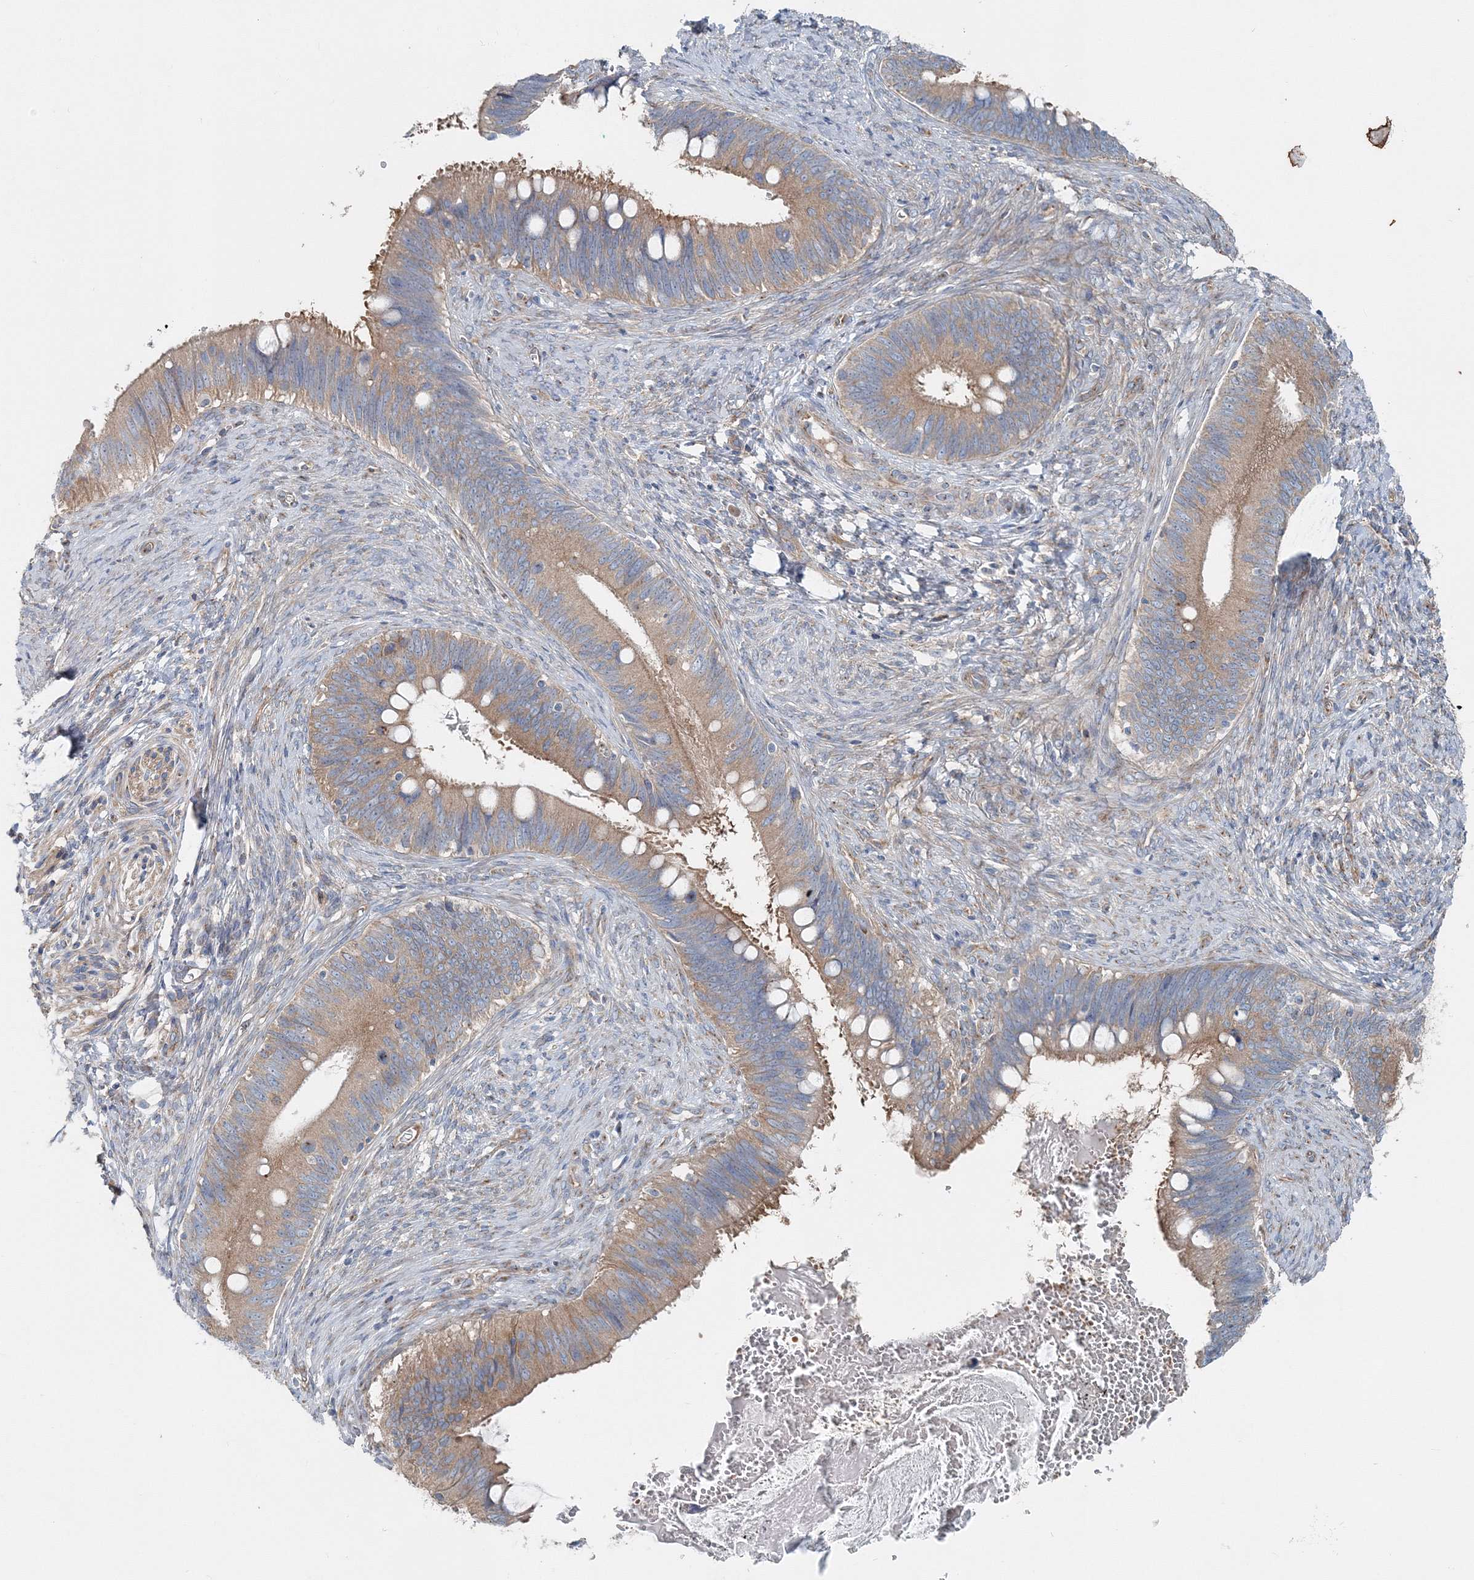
{"staining": {"intensity": "moderate", "quantity": ">75%", "location": "cytoplasmic/membranous"}, "tissue": "cervical cancer", "cell_type": "Tumor cells", "image_type": "cancer", "snomed": [{"axis": "morphology", "description": "Adenocarcinoma, NOS"}, {"axis": "topography", "description": "Cervix"}], "caption": "This image demonstrates cervical cancer stained with IHC to label a protein in brown. The cytoplasmic/membranous of tumor cells show moderate positivity for the protein. Nuclei are counter-stained blue.", "gene": "MPHOSPH9", "patient": {"sex": "female", "age": 42}}